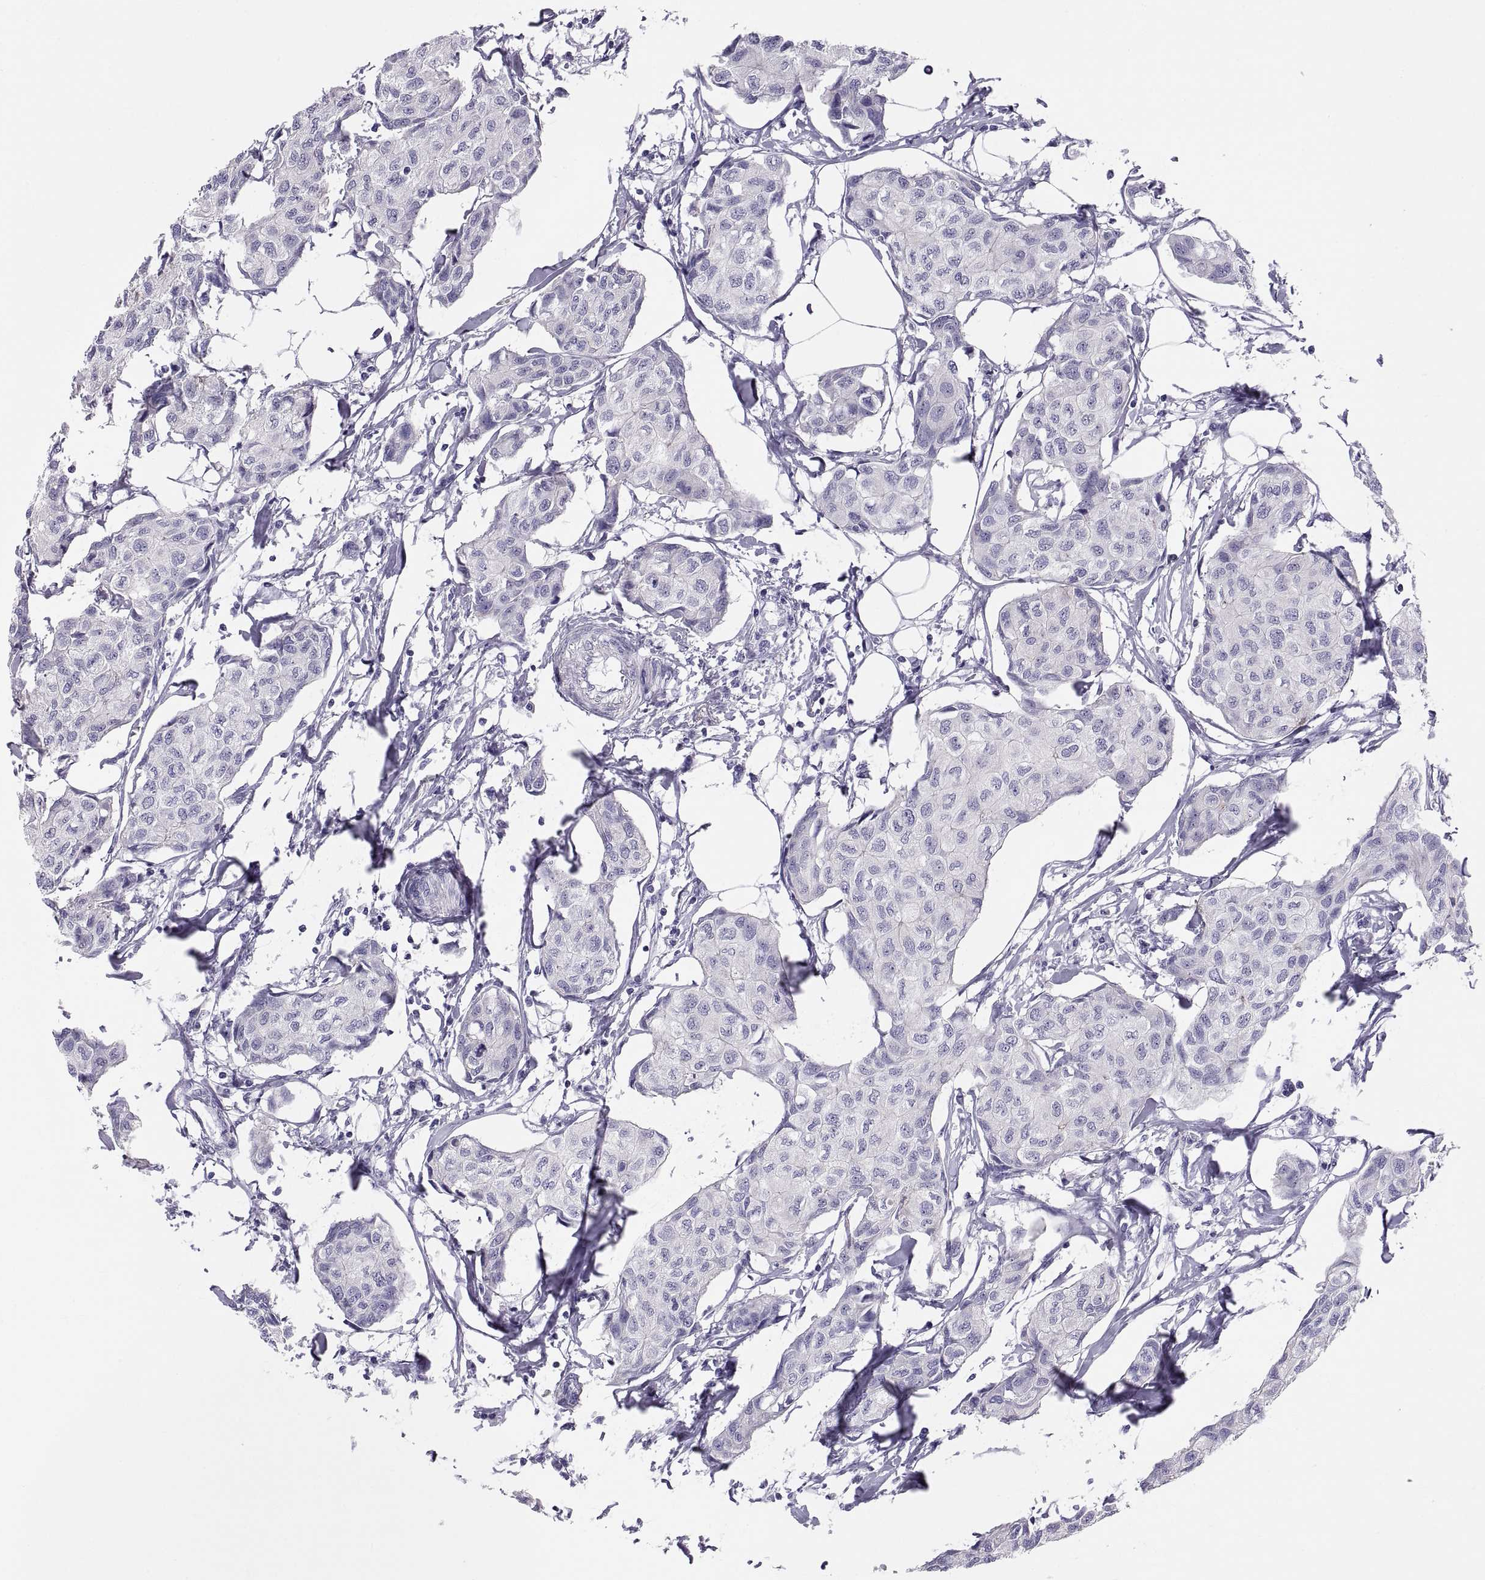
{"staining": {"intensity": "negative", "quantity": "none", "location": "none"}, "tissue": "breast cancer", "cell_type": "Tumor cells", "image_type": "cancer", "snomed": [{"axis": "morphology", "description": "Duct carcinoma"}, {"axis": "topography", "description": "Breast"}], "caption": "This is an immunohistochemistry (IHC) micrograph of breast cancer. There is no staining in tumor cells.", "gene": "RNASE12", "patient": {"sex": "female", "age": 80}}